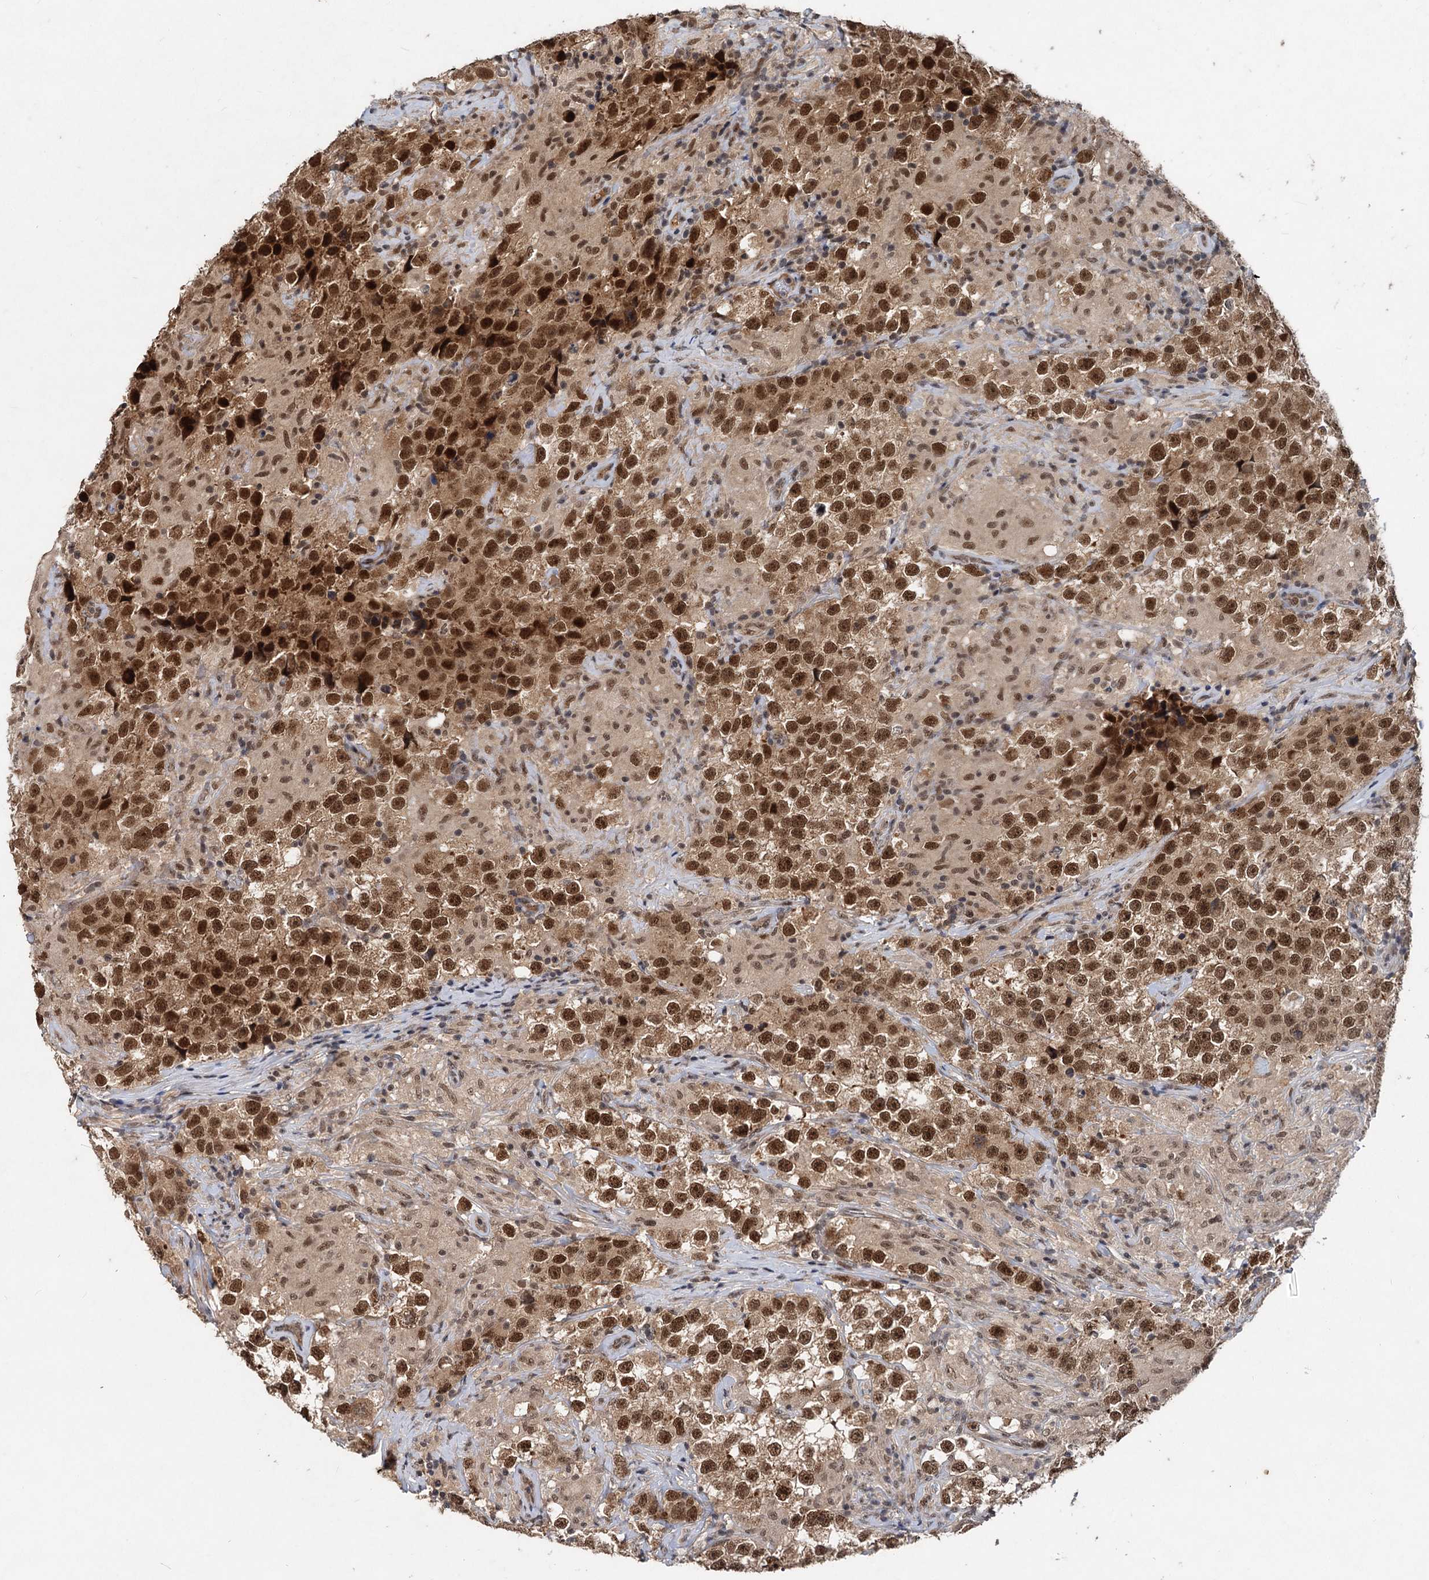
{"staining": {"intensity": "strong", "quantity": ">75%", "location": "nuclear"}, "tissue": "testis cancer", "cell_type": "Tumor cells", "image_type": "cancer", "snomed": [{"axis": "morphology", "description": "Seminoma, NOS"}, {"axis": "topography", "description": "Testis"}], "caption": "Tumor cells reveal strong nuclear staining in about >75% of cells in testis cancer.", "gene": "RITA1", "patient": {"sex": "male", "age": 46}}